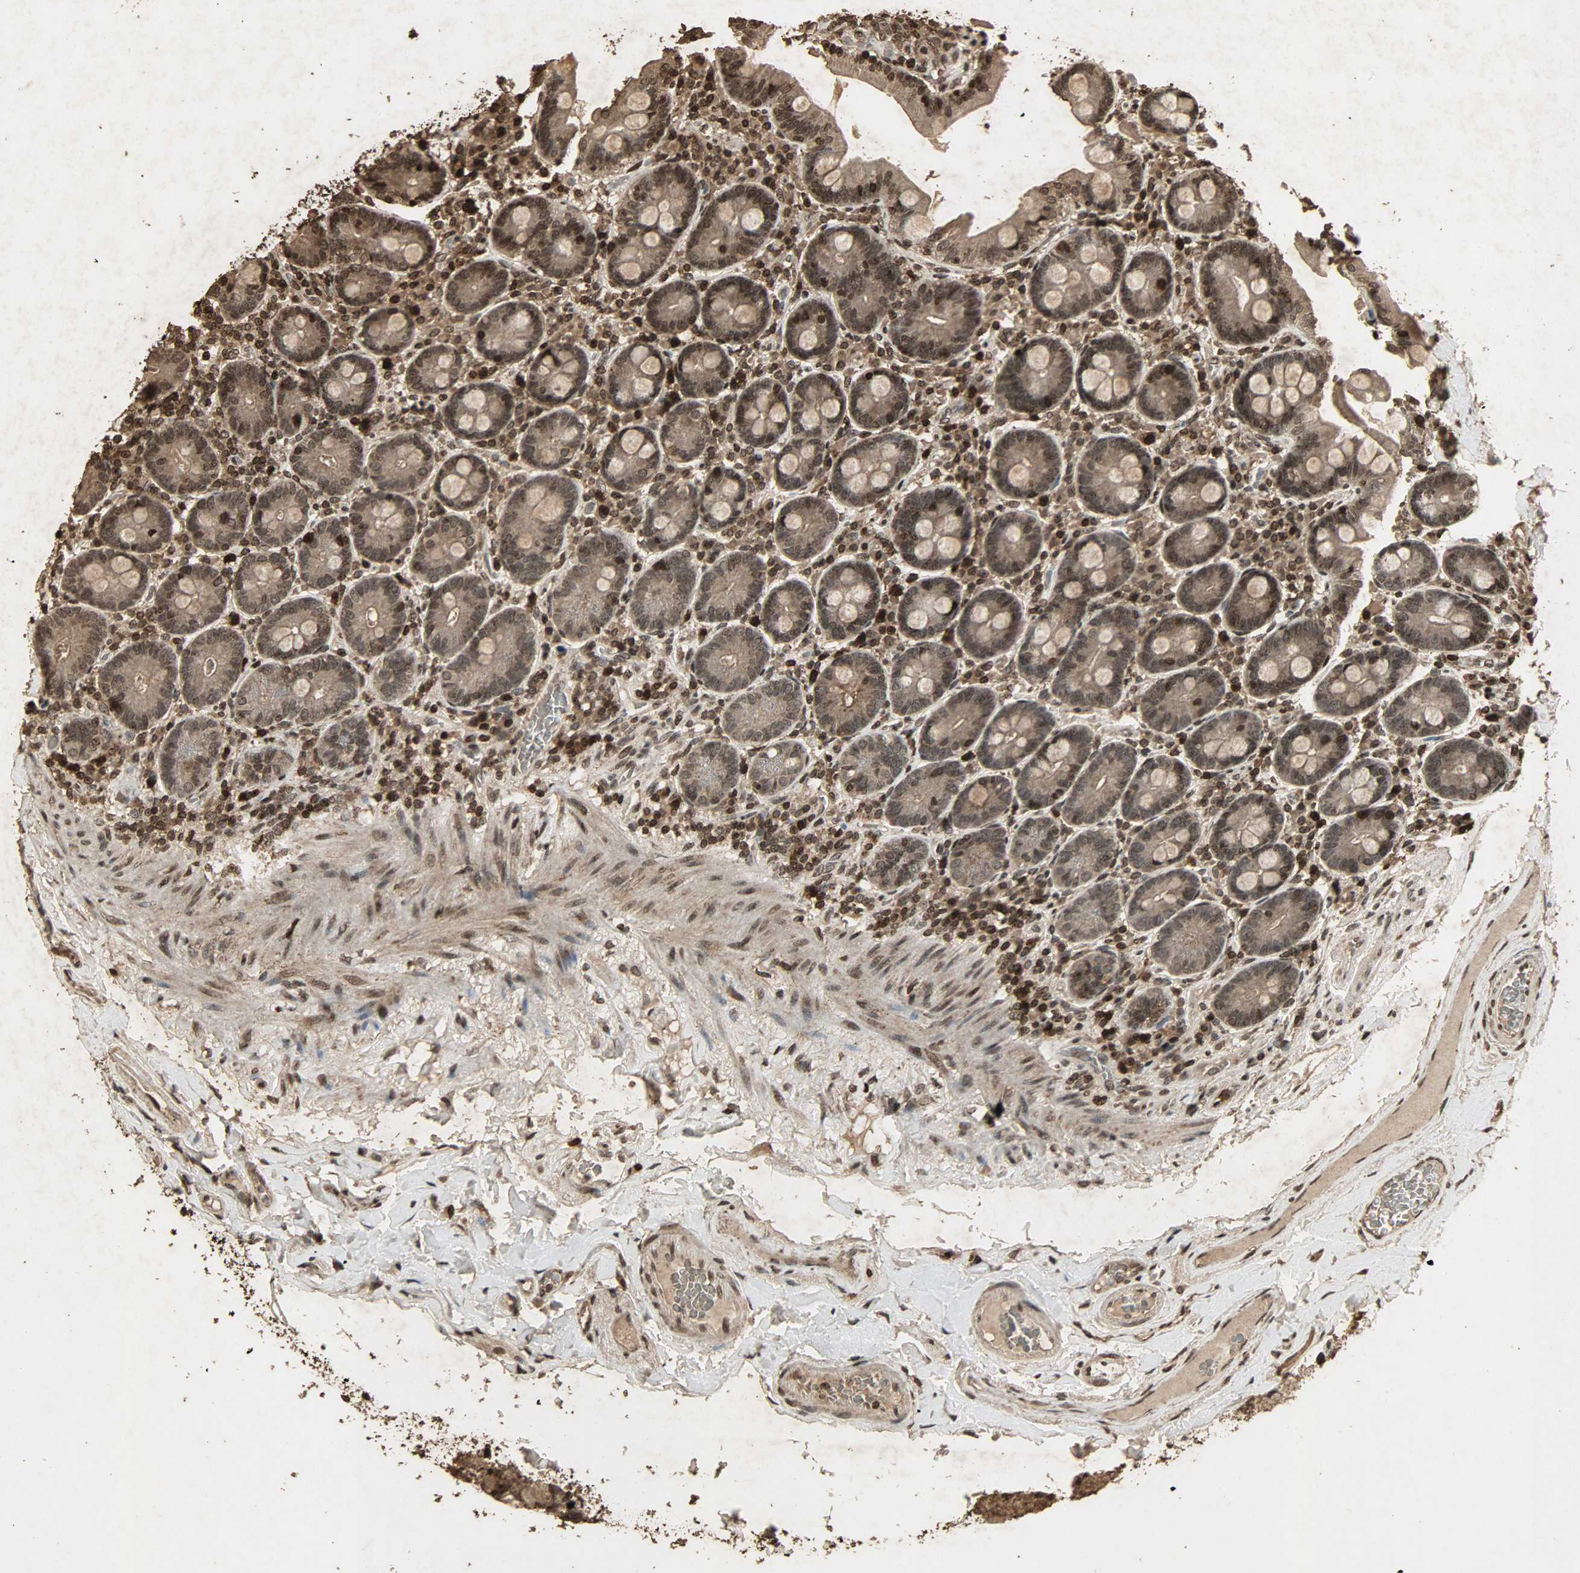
{"staining": {"intensity": "strong", "quantity": ">75%", "location": "cytoplasmic/membranous,nuclear"}, "tissue": "duodenum", "cell_type": "Glandular cells", "image_type": "normal", "snomed": [{"axis": "morphology", "description": "Normal tissue, NOS"}, {"axis": "topography", "description": "Duodenum"}], "caption": "Human duodenum stained for a protein (brown) reveals strong cytoplasmic/membranous,nuclear positive positivity in about >75% of glandular cells.", "gene": "PPP3R1", "patient": {"sex": "male", "age": 66}}